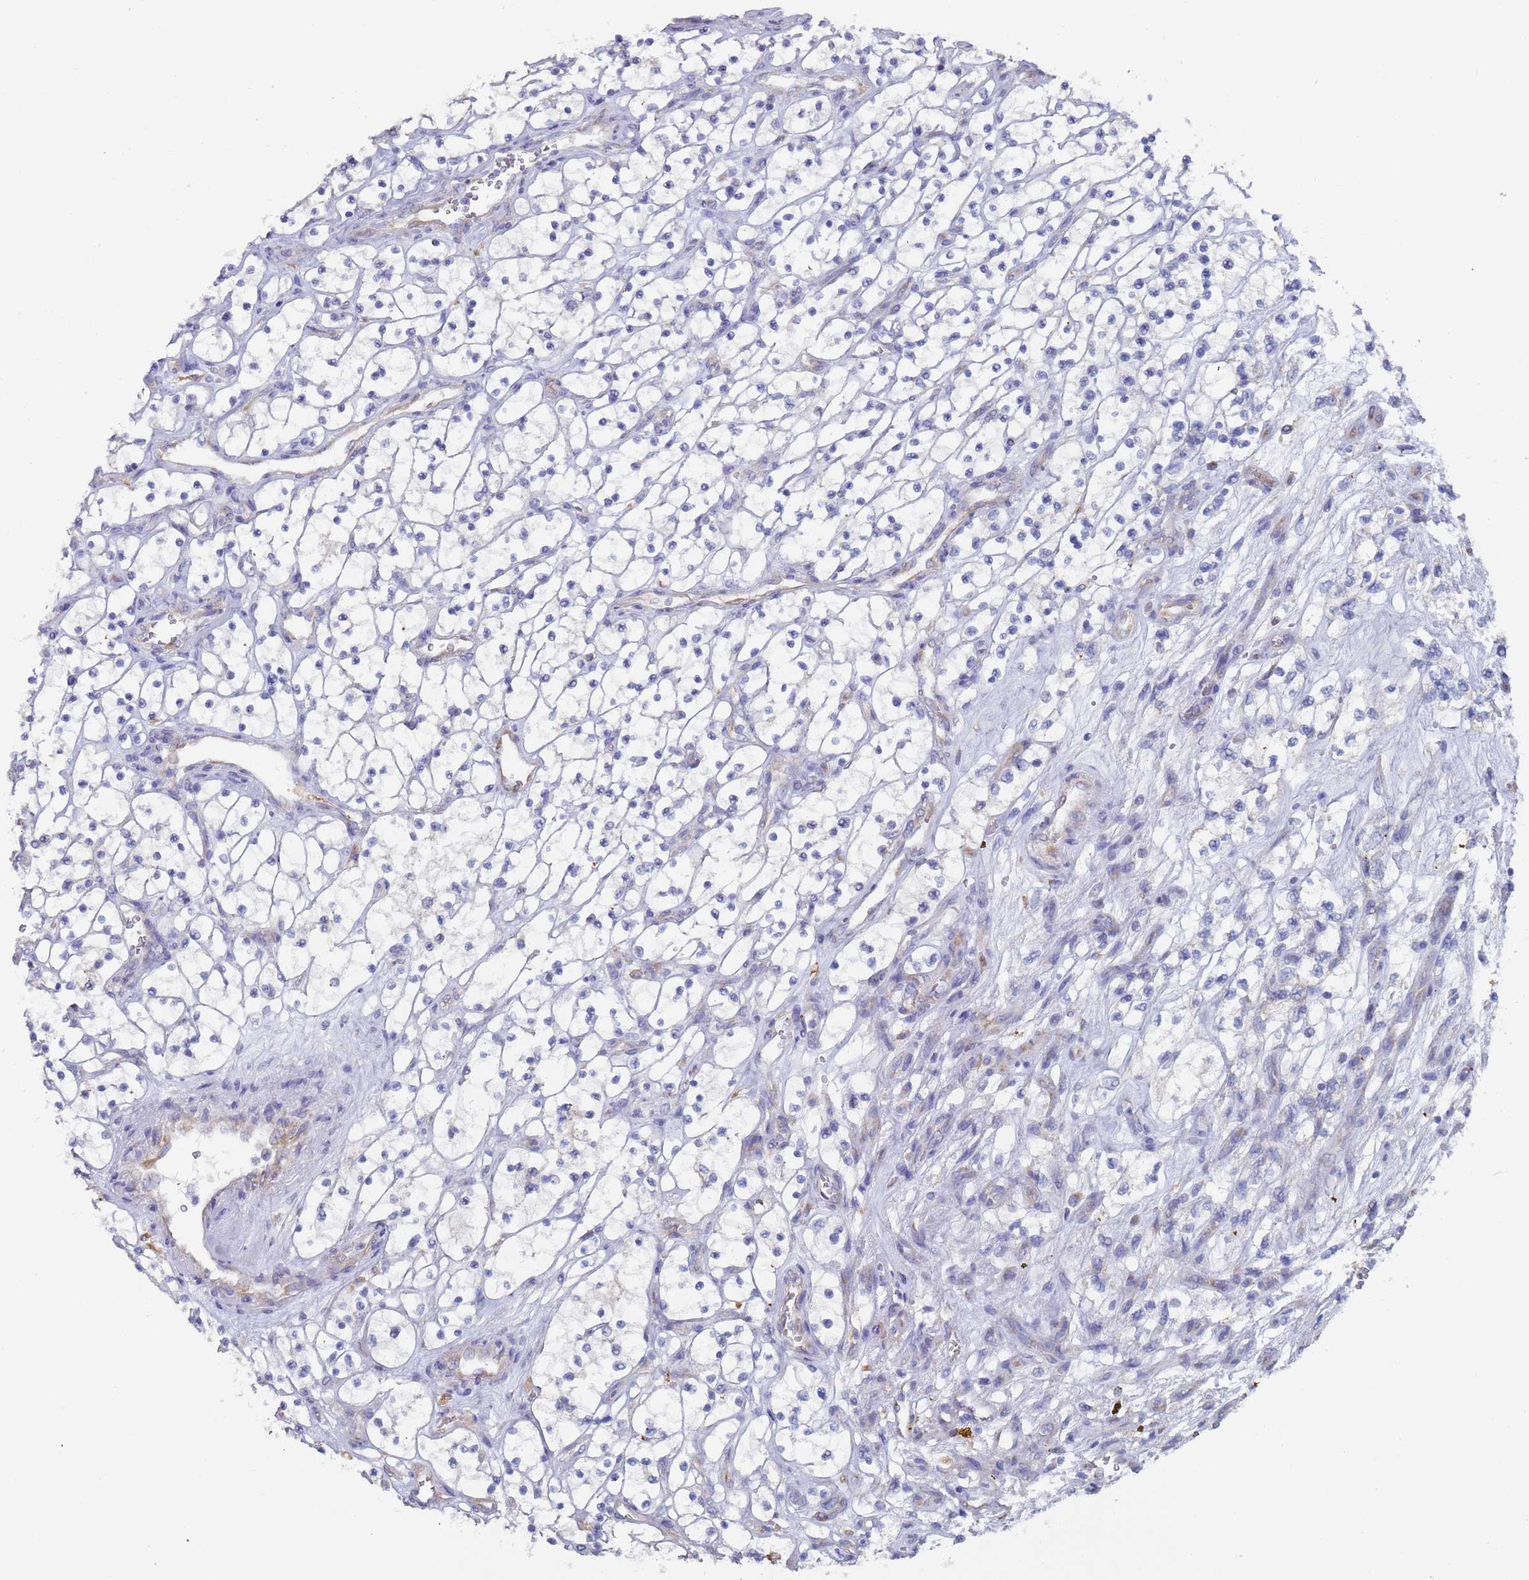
{"staining": {"intensity": "negative", "quantity": "none", "location": "none"}, "tissue": "renal cancer", "cell_type": "Tumor cells", "image_type": "cancer", "snomed": [{"axis": "morphology", "description": "Adenocarcinoma, NOS"}, {"axis": "topography", "description": "Kidney"}], "caption": "Immunohistochemistry (IHC) photomicrograph of neoplastic tissue: renal cancer (adenocarcinoma) stained with DAB (3,3'-diaminobenzidine) exhibits no significant protein expression in tumor cells.", "gene": "ZNF844", "patient": {"sex": "female", "age": 69}}